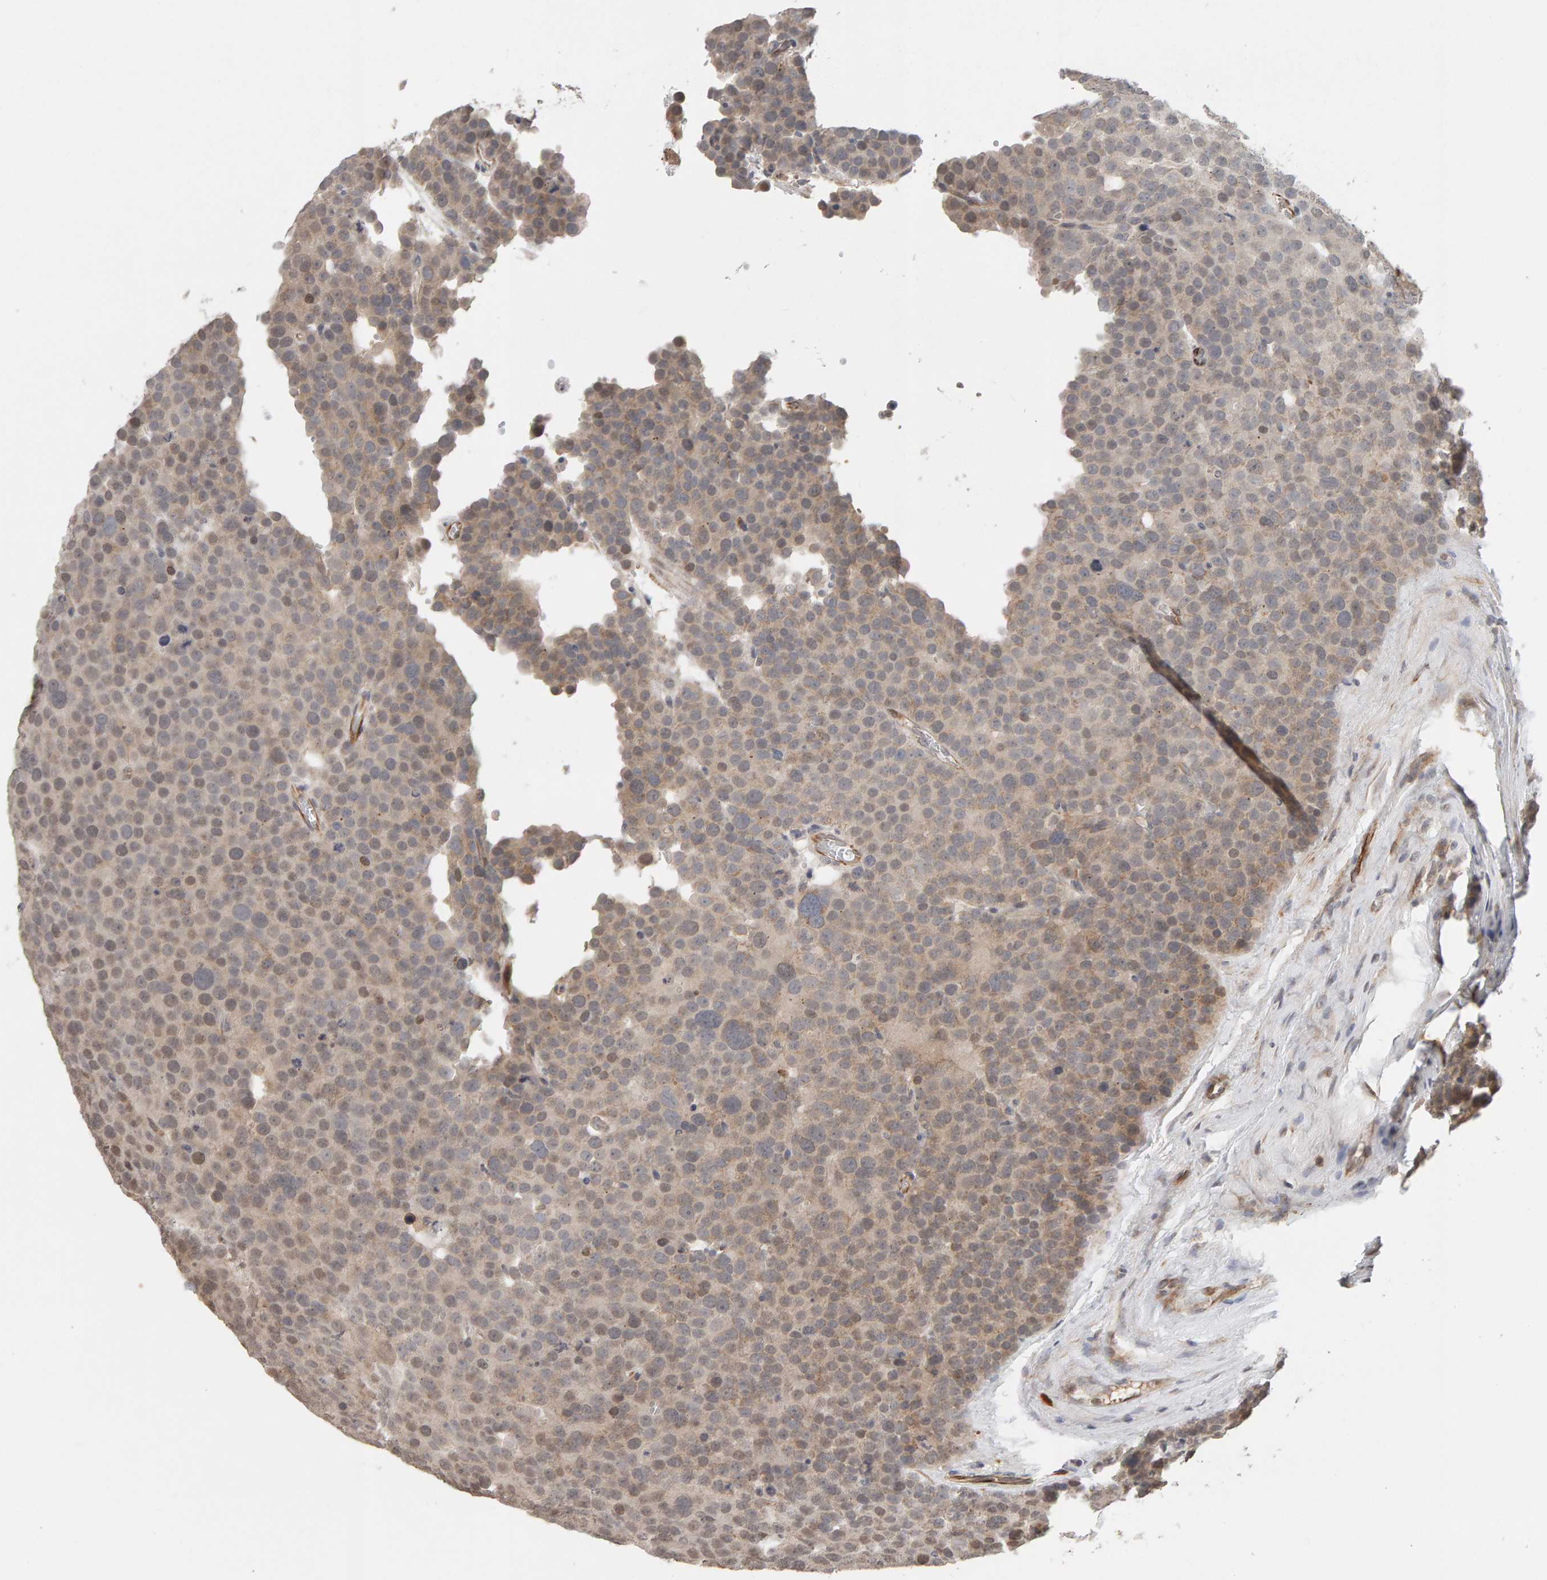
{"staining": {"intensity": "weak", "quantity": "25%-75%", "location": "cytoplasmic/membranous"}, "tissue": "testis cancer", "cell_type": "Tumor cells", "image_type": "cancer", "snomed": [{"axis": "morphology", "description": "Seminoma, NOS"}, {"axis": "topography", "description": "Testis"}], "caption": "The photomicrograph shows staining of testis cancer, revealing weak cytoplasmic/membranous protein staining (brown color) within tumor cells. The staining was performed using DAB (3,3'-diaminobenzidine) to visualize the protein expression in brown, while the nuclei were stained in blue with hematoxylin (Magnification: 20x).", "gene": "TEFM", "patient": {"sex": "male", "age": 71}}